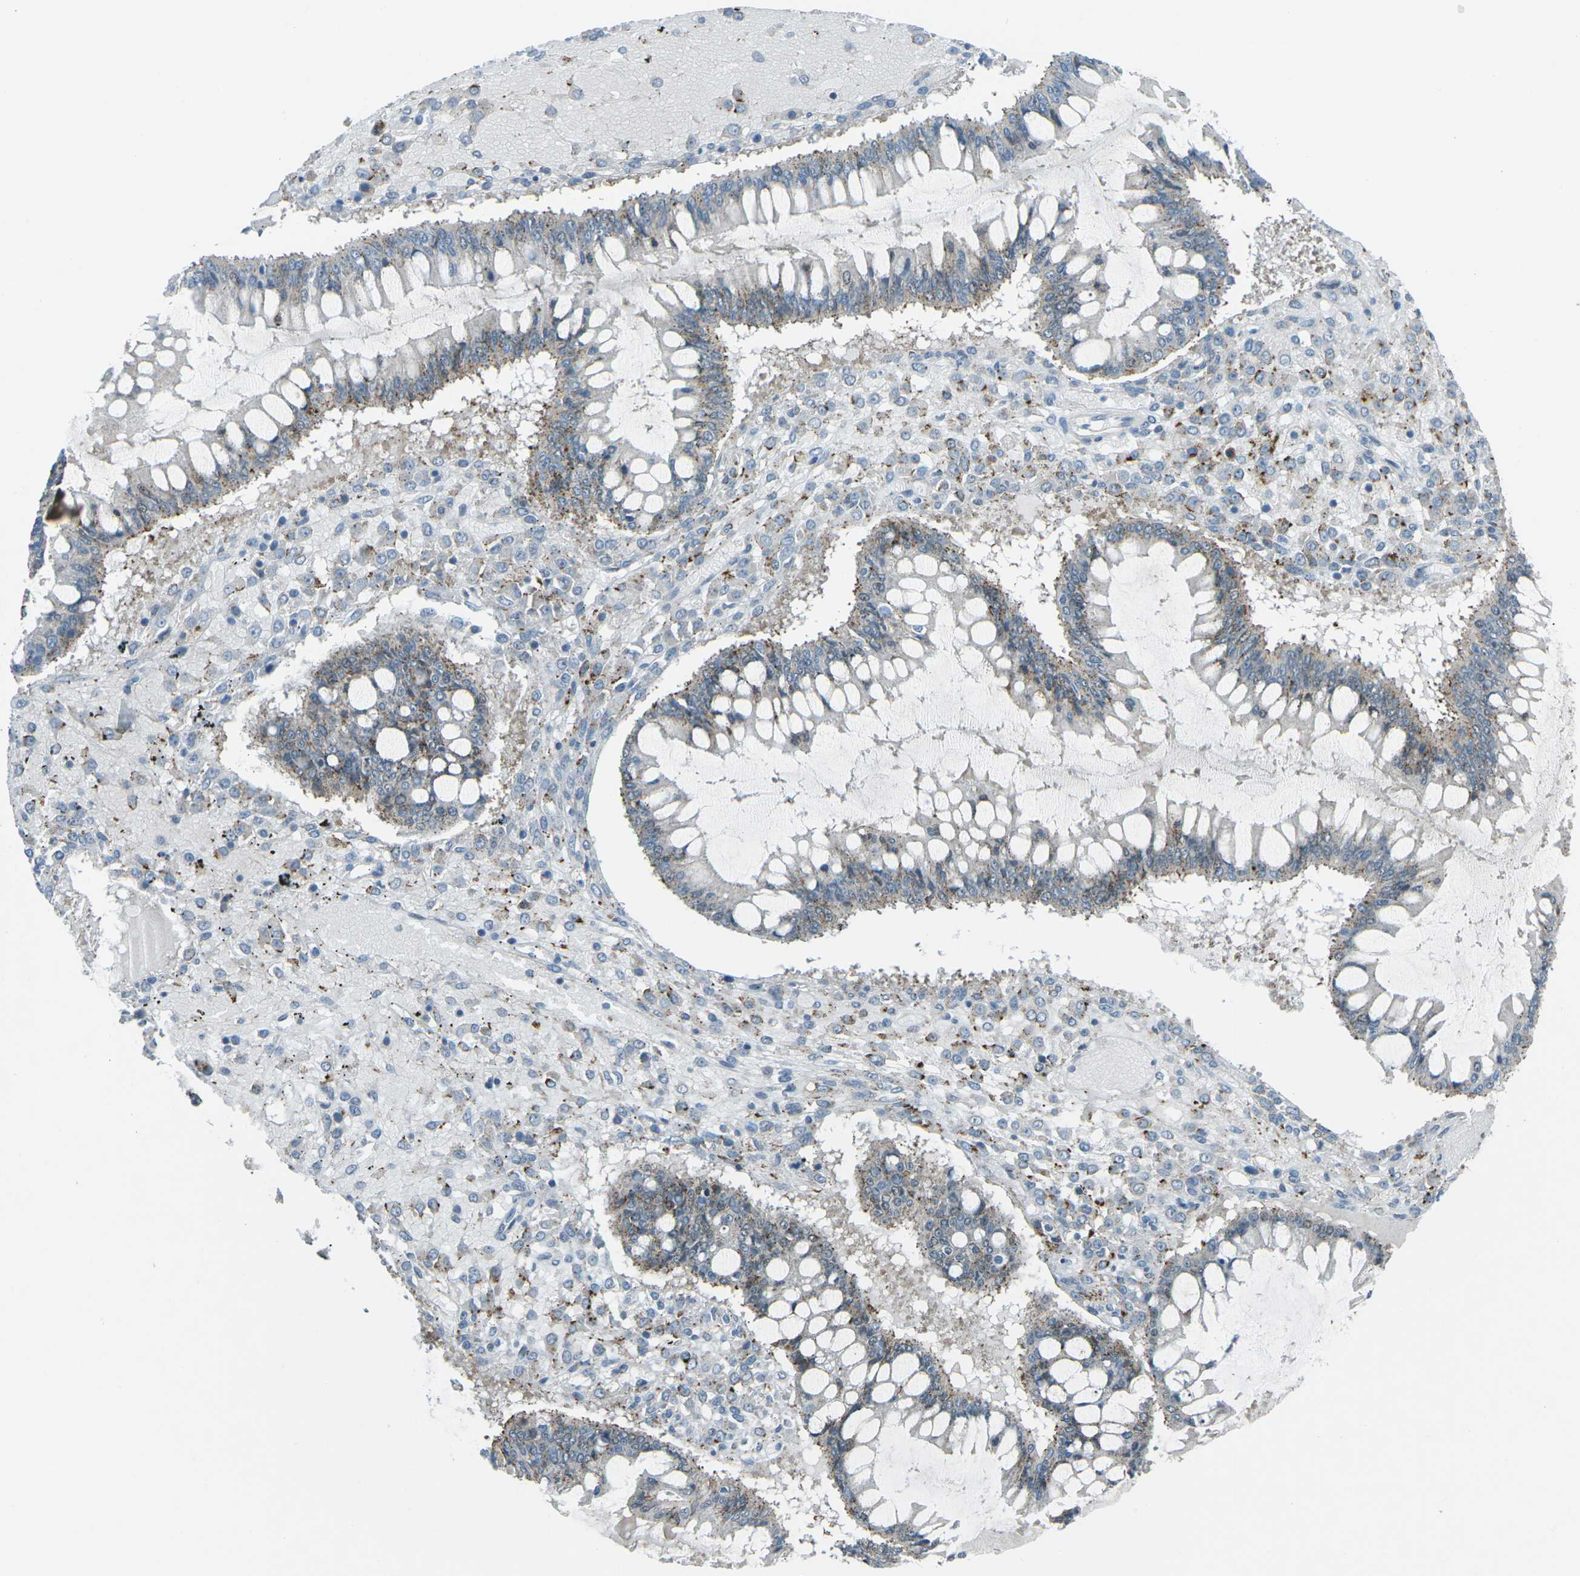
{"staining": {"intensity": "moderate", "quantity": "<25%", "location": "cytoplasmic/membranous"}, "tissue": "ovarian cancer", "cell_type": "Tumor cells", "image_type": "cancer", "snomed": [{"axis": "morphology", "description": "Cystadenocarcinoma, mucinous, NOS"}, {"axis": "topography", "description": "Ovary"}], "caption": "Immunohistochemical staining of human ovarian cancer shows low levels of moderate cytoplasmic/membranous expression in approximately <25% of tumor cells.", "gene": "PRKCA", "patient": {"sex": "female", "age": 73}}